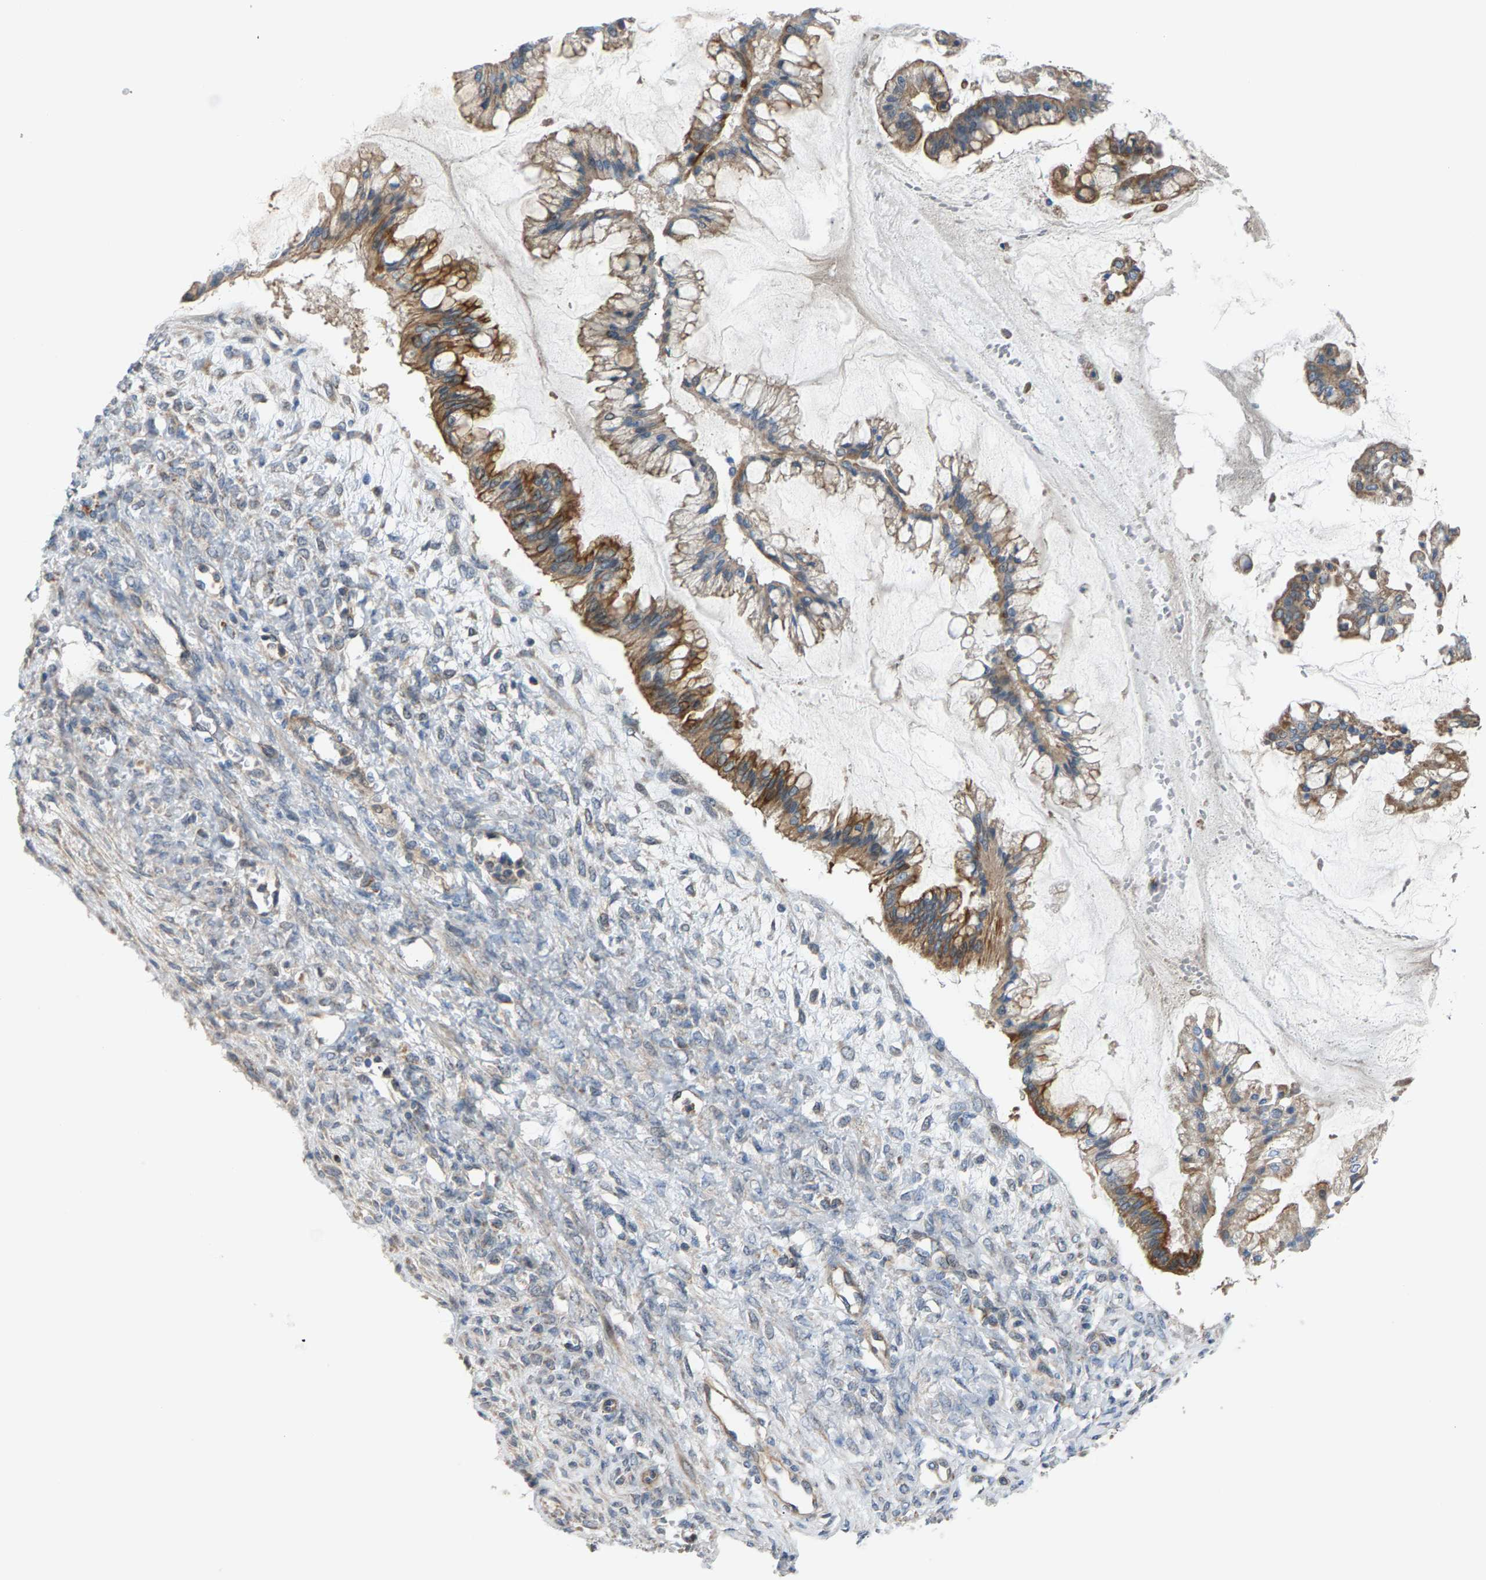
{"staining": {"intensity": "moderate", "quantity": ">75%", "location": "cytoplasmic/membranous"}, "tissue": "ovarian cancer", "cell_type": "Tumor cells", "image_type": "cancer", "snomed": [{"axis": "morphology", "description": "Cystadenocarcinoma, mucinous, NOS"}, {"axis": "topography", "description": "Ovary"}], "caption": "Immunohistochemical staining of human ovarian mucinous cystadenocarcinoma shows medium levels of moderate cytoplasmic/membranous protein positivity in approximately >75% of tumor cells.", "gene": "PDCL", "patient": {"sex": "female", "age": 73}}